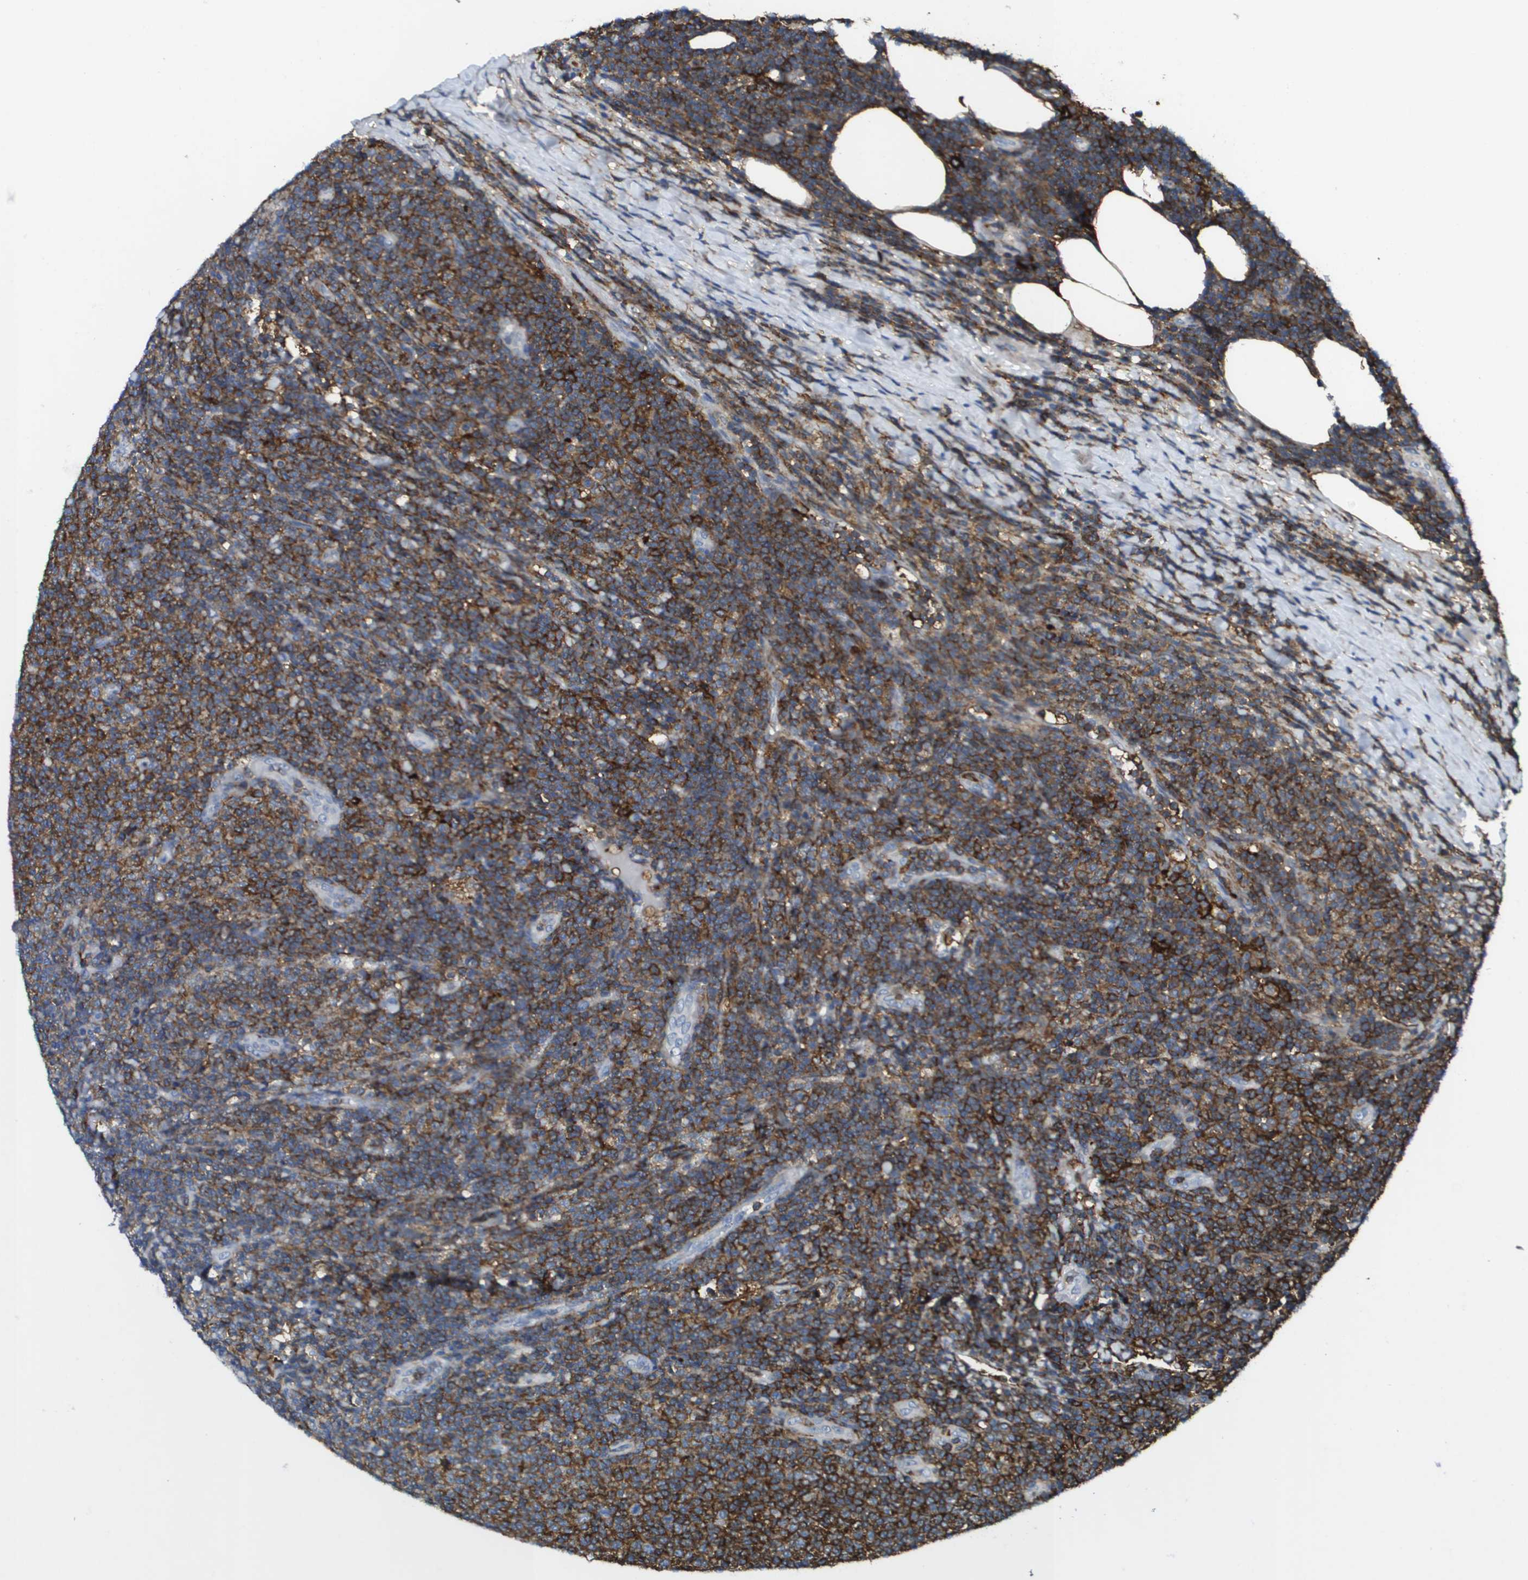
{"staining": {"intensity": "strong", "quantity": "25%-75%", "location": "cytoplasmic/membranous"}, "tissue": "lymphoma", "cell_type": "Tumor cells", "image_type": "cancer", "snomed": [{"axis": "morphology", "description": "Malignant lymphoma, non-Hodgkin's type, Low grade"}, {"axis": "topography", "description": "Lymph node"}], "caption": "Strong cytoplasmic/membranous positivity for a protein is identified in approximately 25%-75% of tumor cells of malignant lymphoma, non-Hodgkin's type (low-grade) using immunohistochemistry (IHC).", "gene": "PASK", "patient": {"sex": "male", "age": 66}}